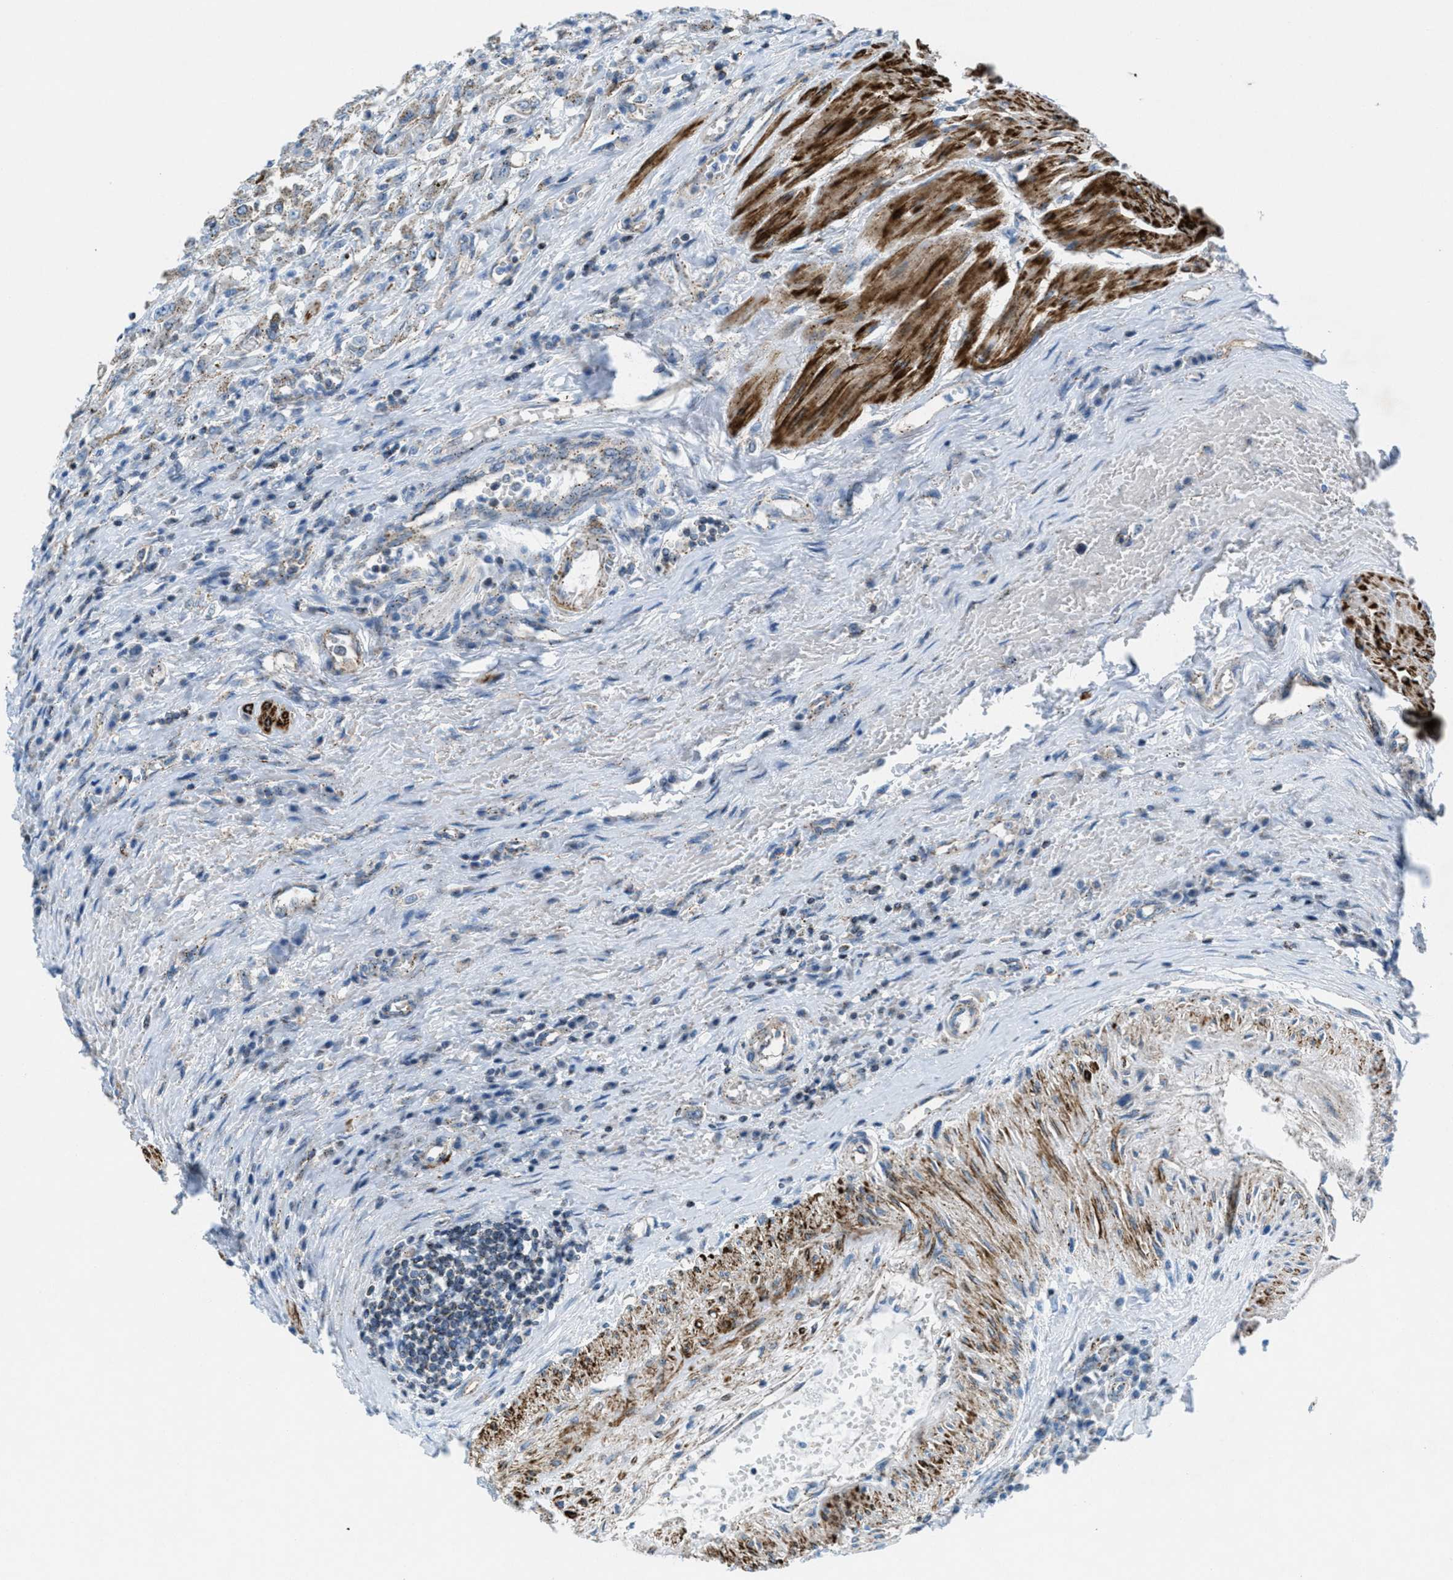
{"staining": {"intensity": "weak", "quantity": "25%-75%", "location": "cytoplasmic/membranous"}, "tissue": "urothelial cancer", "cell_type": "Tumor cells", "image_type": "cancer", "snomed": [{"axis": "morphology", "description": "Urothelial carcinoma, High grade"}, {"axis": "topography", "description": "Urinary bladder"}], "caption": "High-grade urothelial carcinoma tissue shows weak cytoplasmic/membranous staining in about 25%-75% of tumor cells, visualized by immunohistochemistry. (DAB = brown stain, brightfield microscopy at high magnification).", "gene": "MFSD13A", "patient": {"sex": "male", "age": 46}}